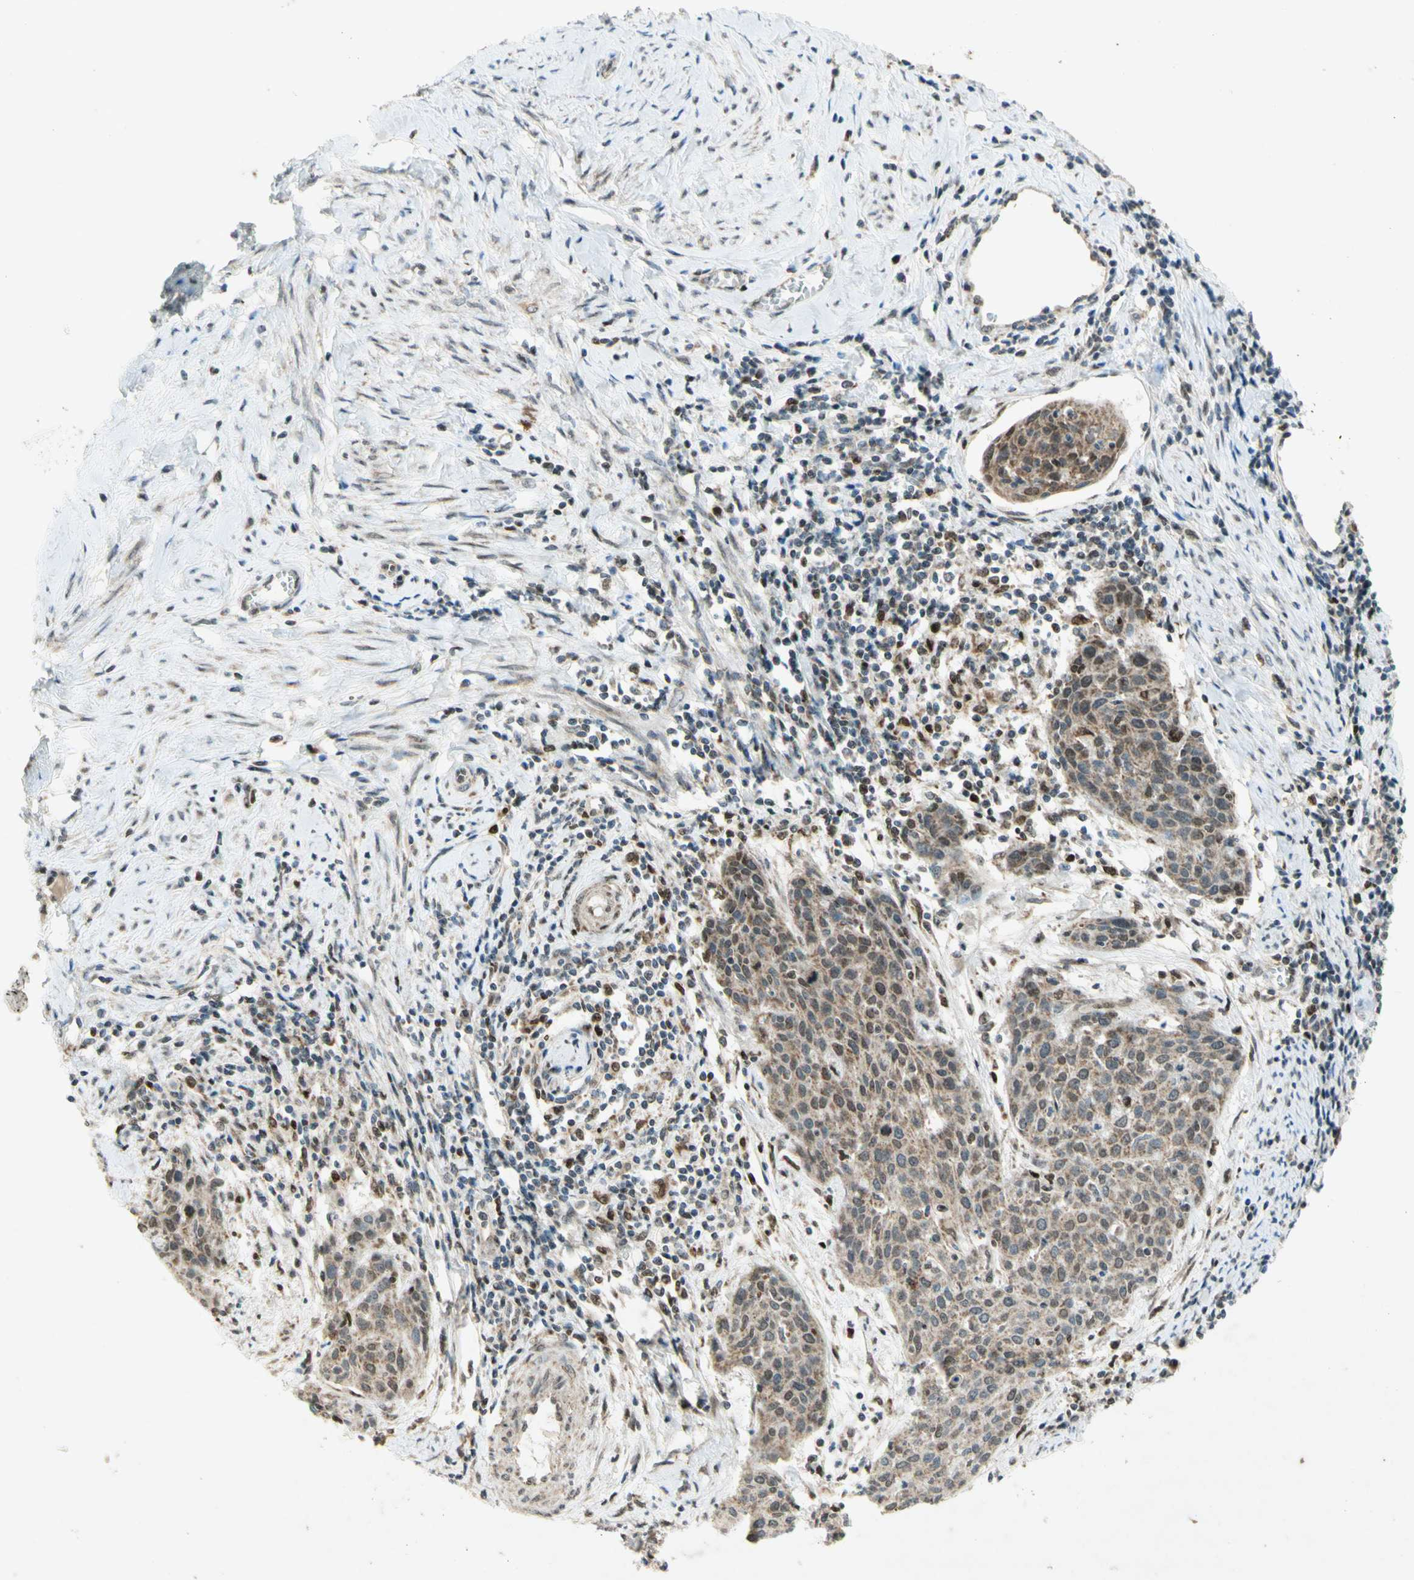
{"staining": {"intensity": "weak", "quantity": "25%-75%", "location": "nuclear"}, "tissue": "cervical cancer", "cell_type": "Tumor cells", "image_type": "cancer", "snomed": [{"axis": "morphology", "description": "Squamous cell carcinoma, NOS"}, {"axis": "topography", "description": "Cervix"}], "caption": "There is low levels of weak nuclear expression in tumor cells of cervical squamous cell carcinoma, as demonstrated by immunohistochemical staining (brown color).", "gene": "DNMT3A", "patient": {"sex": "female", "age": 38}}